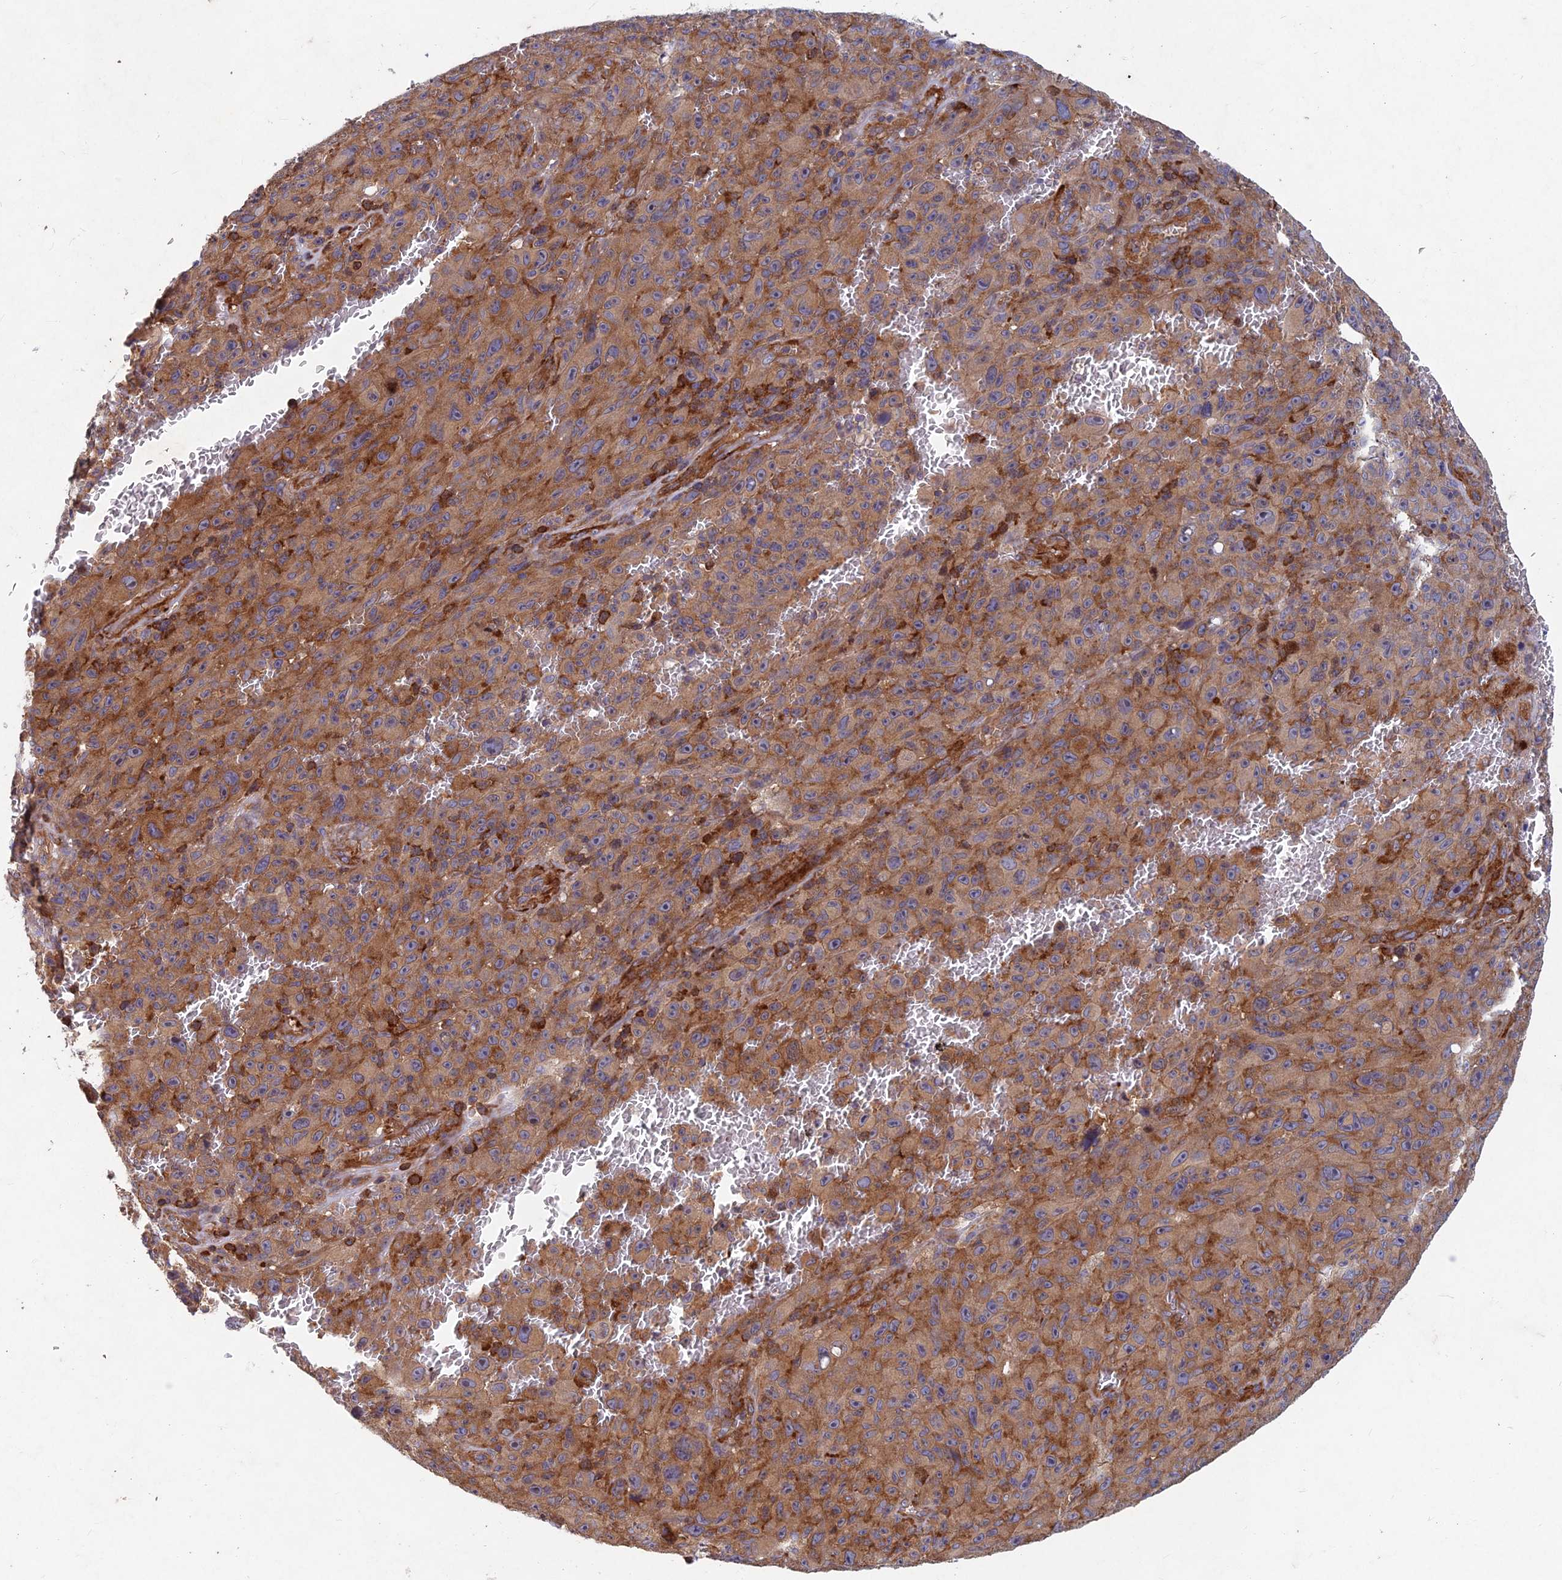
{"staining": {"intensity": "moderate", "quantity": ">75%", "location": "cytoplasmic/membranous"}, "tissue": "melanoma", "cell_type": "Tumor cells", "image_type": "cancer", "snomed": [{"axis": "morphology", "description": "Malignant melanoma, NOS"}, {"axis": "topography", "description": "Skin"}], "caption": "This histopathology image displays melanoma stained with IHC to label a protein in brown. The cytoplasmic/membranous of tumor cells show moderate positivity for the protein. Nuclei are counter-stained blue.", "gene": "NCAPG", "patient": {"sex": "female", "age": 82}}